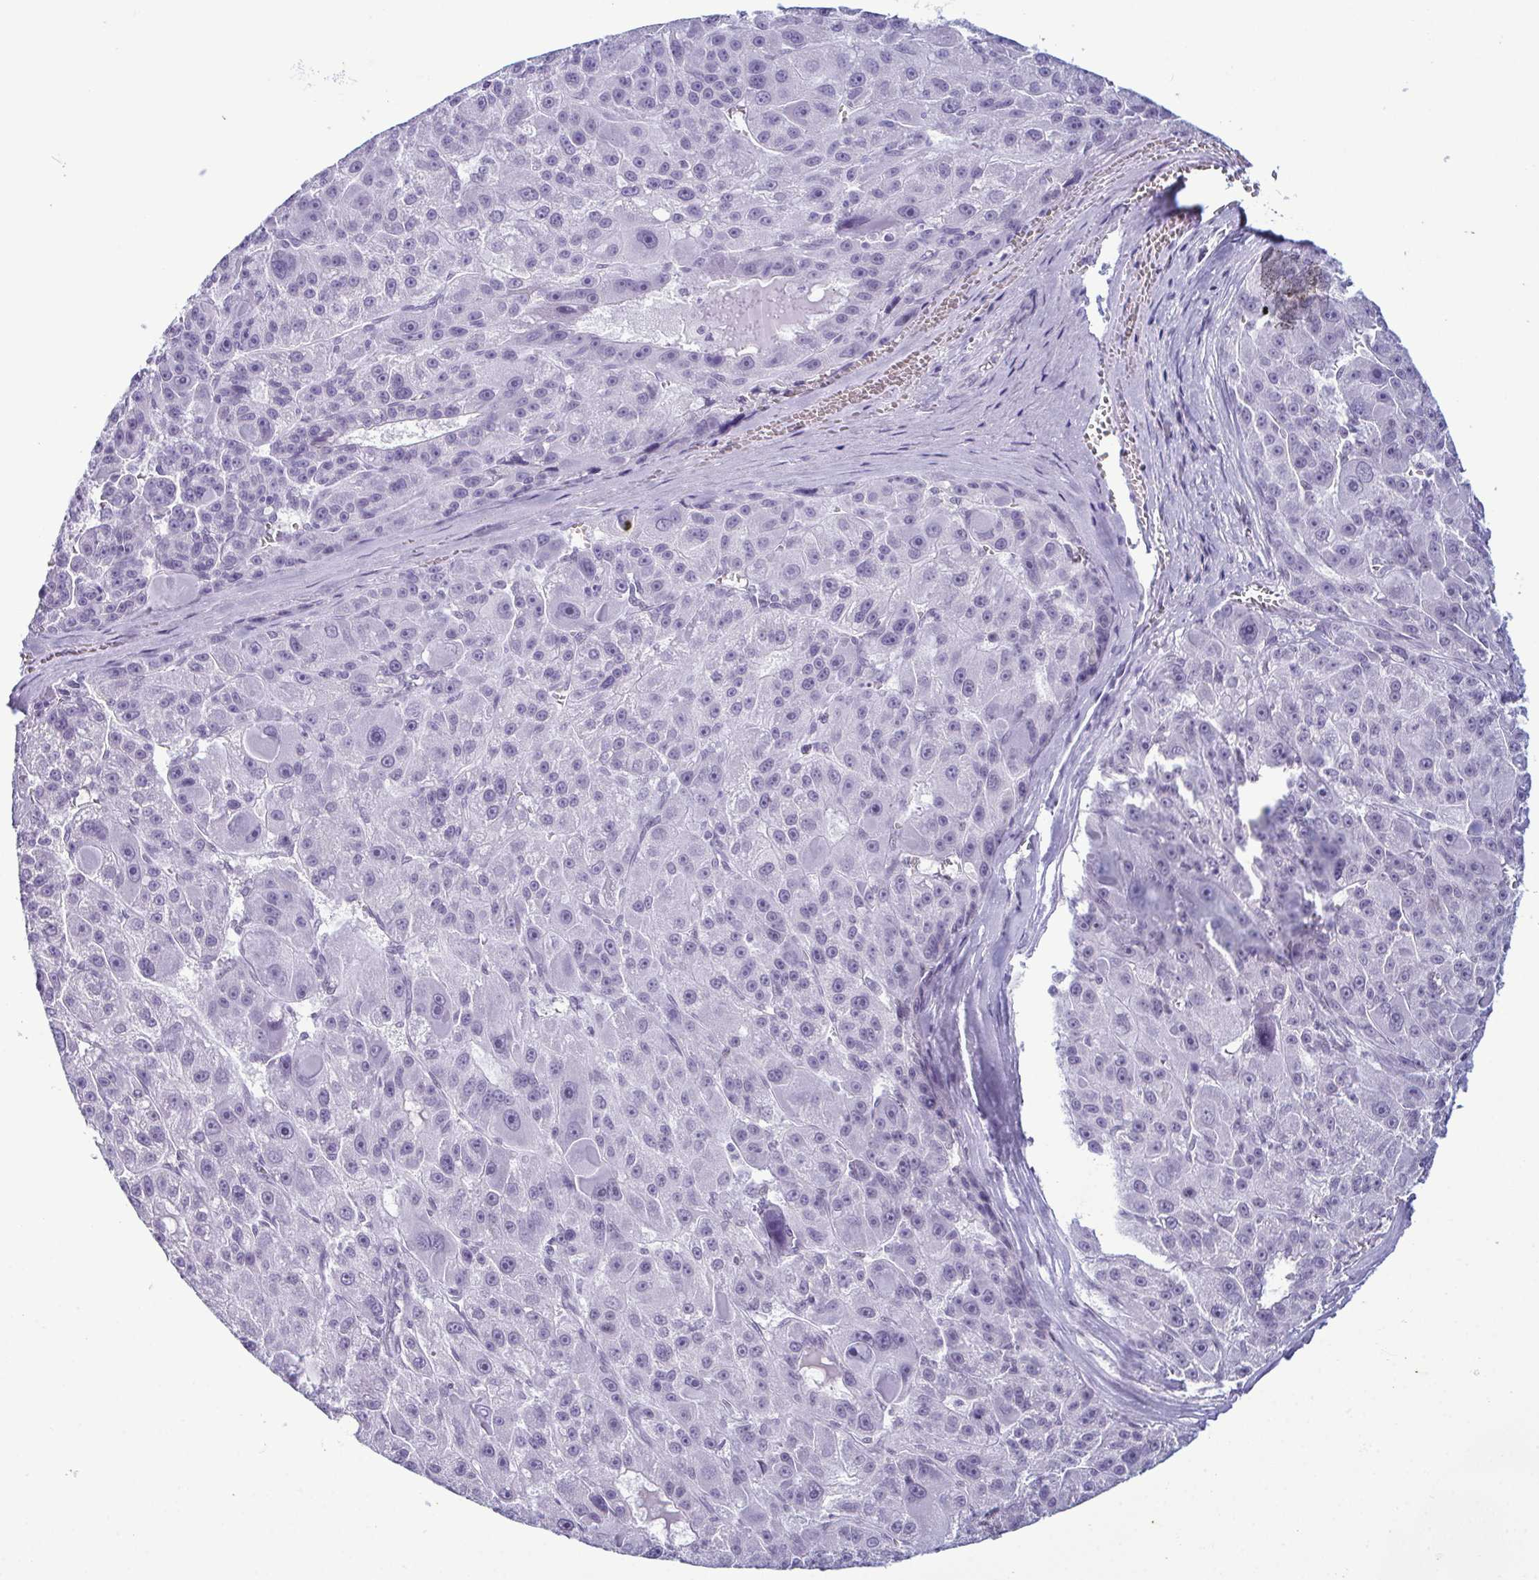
{"staining": {"intensity": "negative", "quantity": "none", "location": "none"}, "tissue": "liver cancer", "cell_type": "Tumor cells", "image_type": "cancer", "snomed": [{"axis": "morphology", "description": "Carcinoma, Hepatocellular, NOS"}, {"axis": "topography", "description": "Liver"}], "caption": "Tumor cells show no significant protein expression in liver cancer (hepatocellular carcinoma).", "gene": "RBM7", "patient": {"sex": "male", "age": 76}}